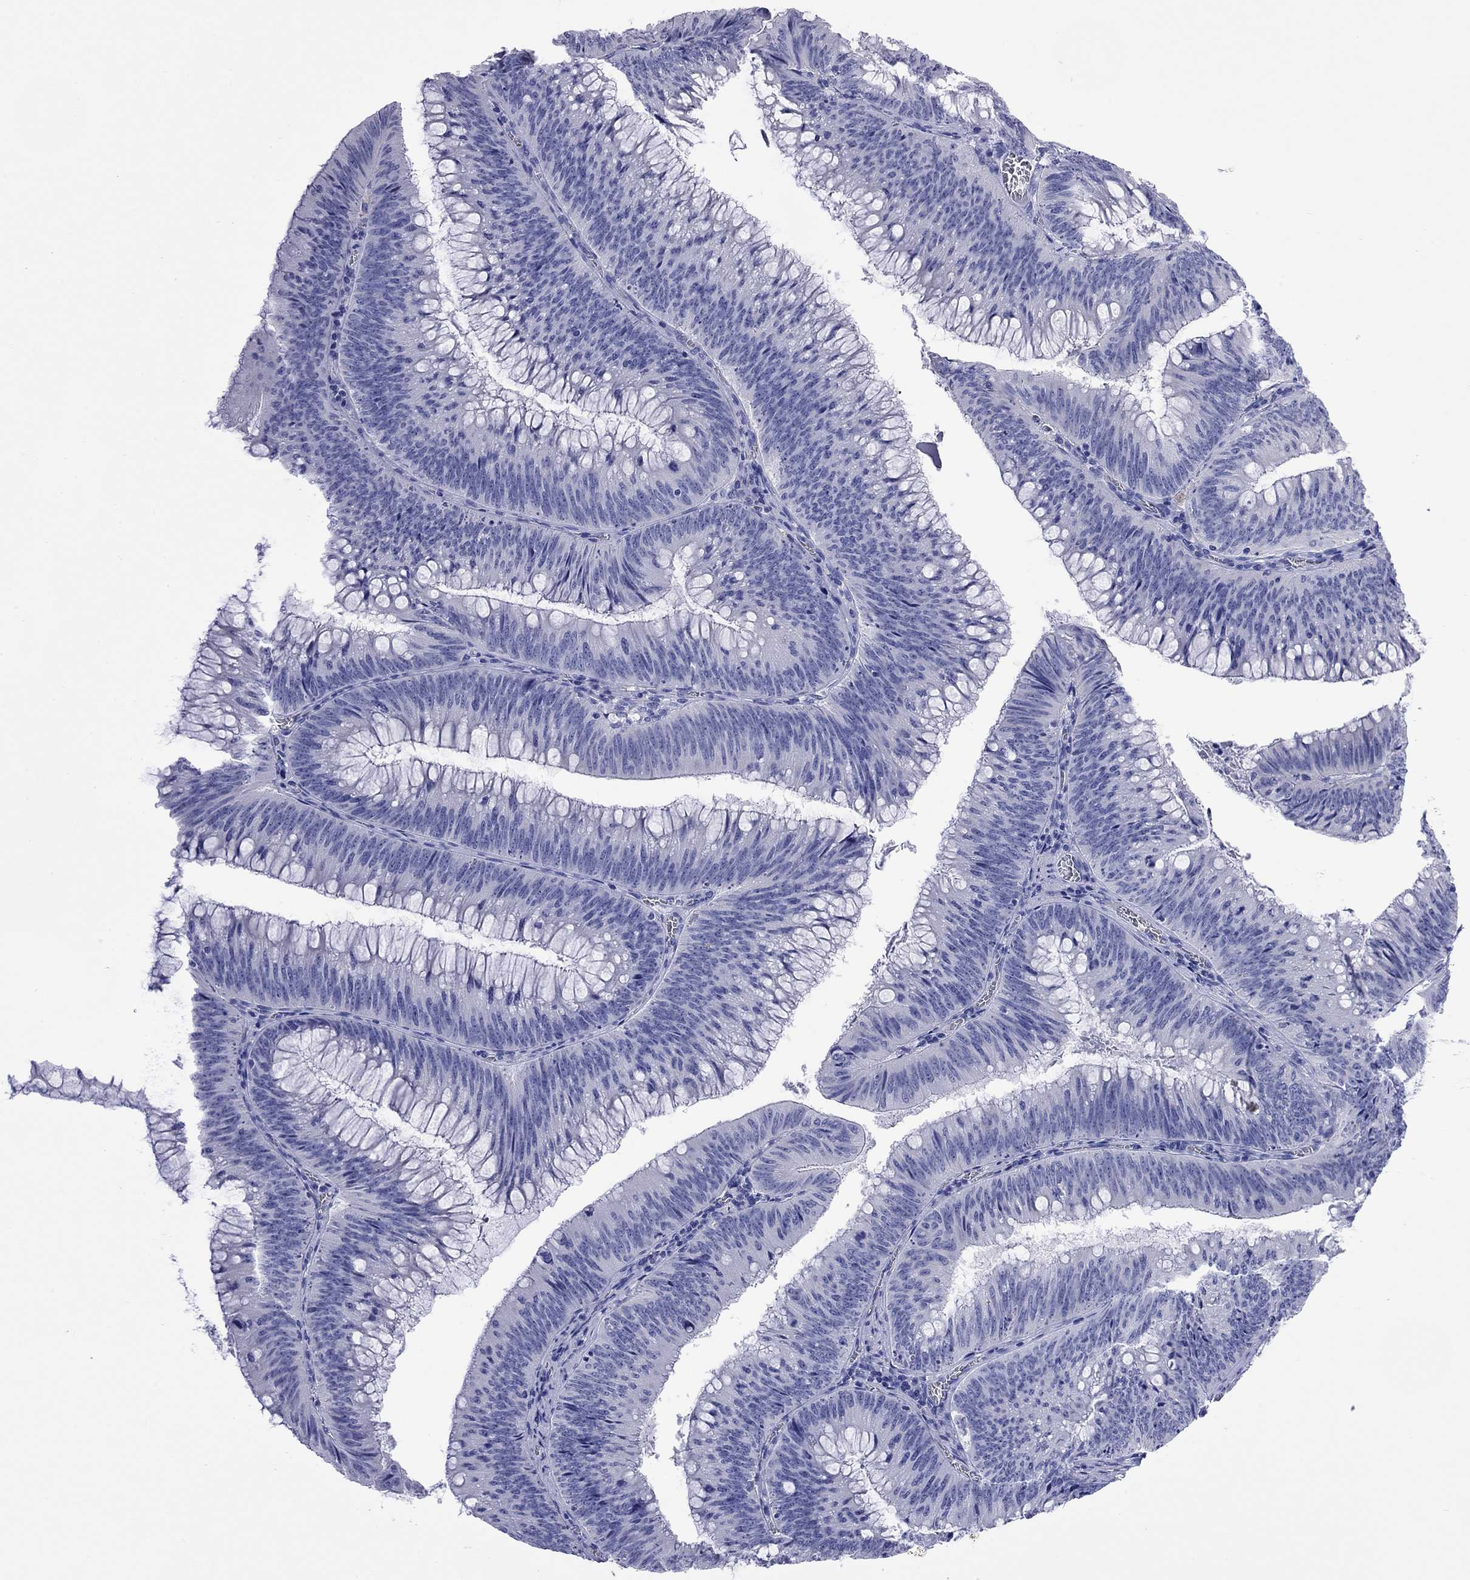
{"staining": {"intensity": "negative", "quantity": "none", "location": "none"}, "tissue": "colorectal cancer", "cell_type": "Tumor cells", "image_type": "cancer", "snomed": [{"axis": "morphology", "description": "Adenocarcinoma, NOS"}, {"axis": "topography", "description": "Rectum"}], "caption": "Immunohistochemical staining of colorectal adenocarcinoma reveals no significant positivity in tumor cells.", "gene": "FIGLA", "patient": {"sex": "female", "age": 72}}